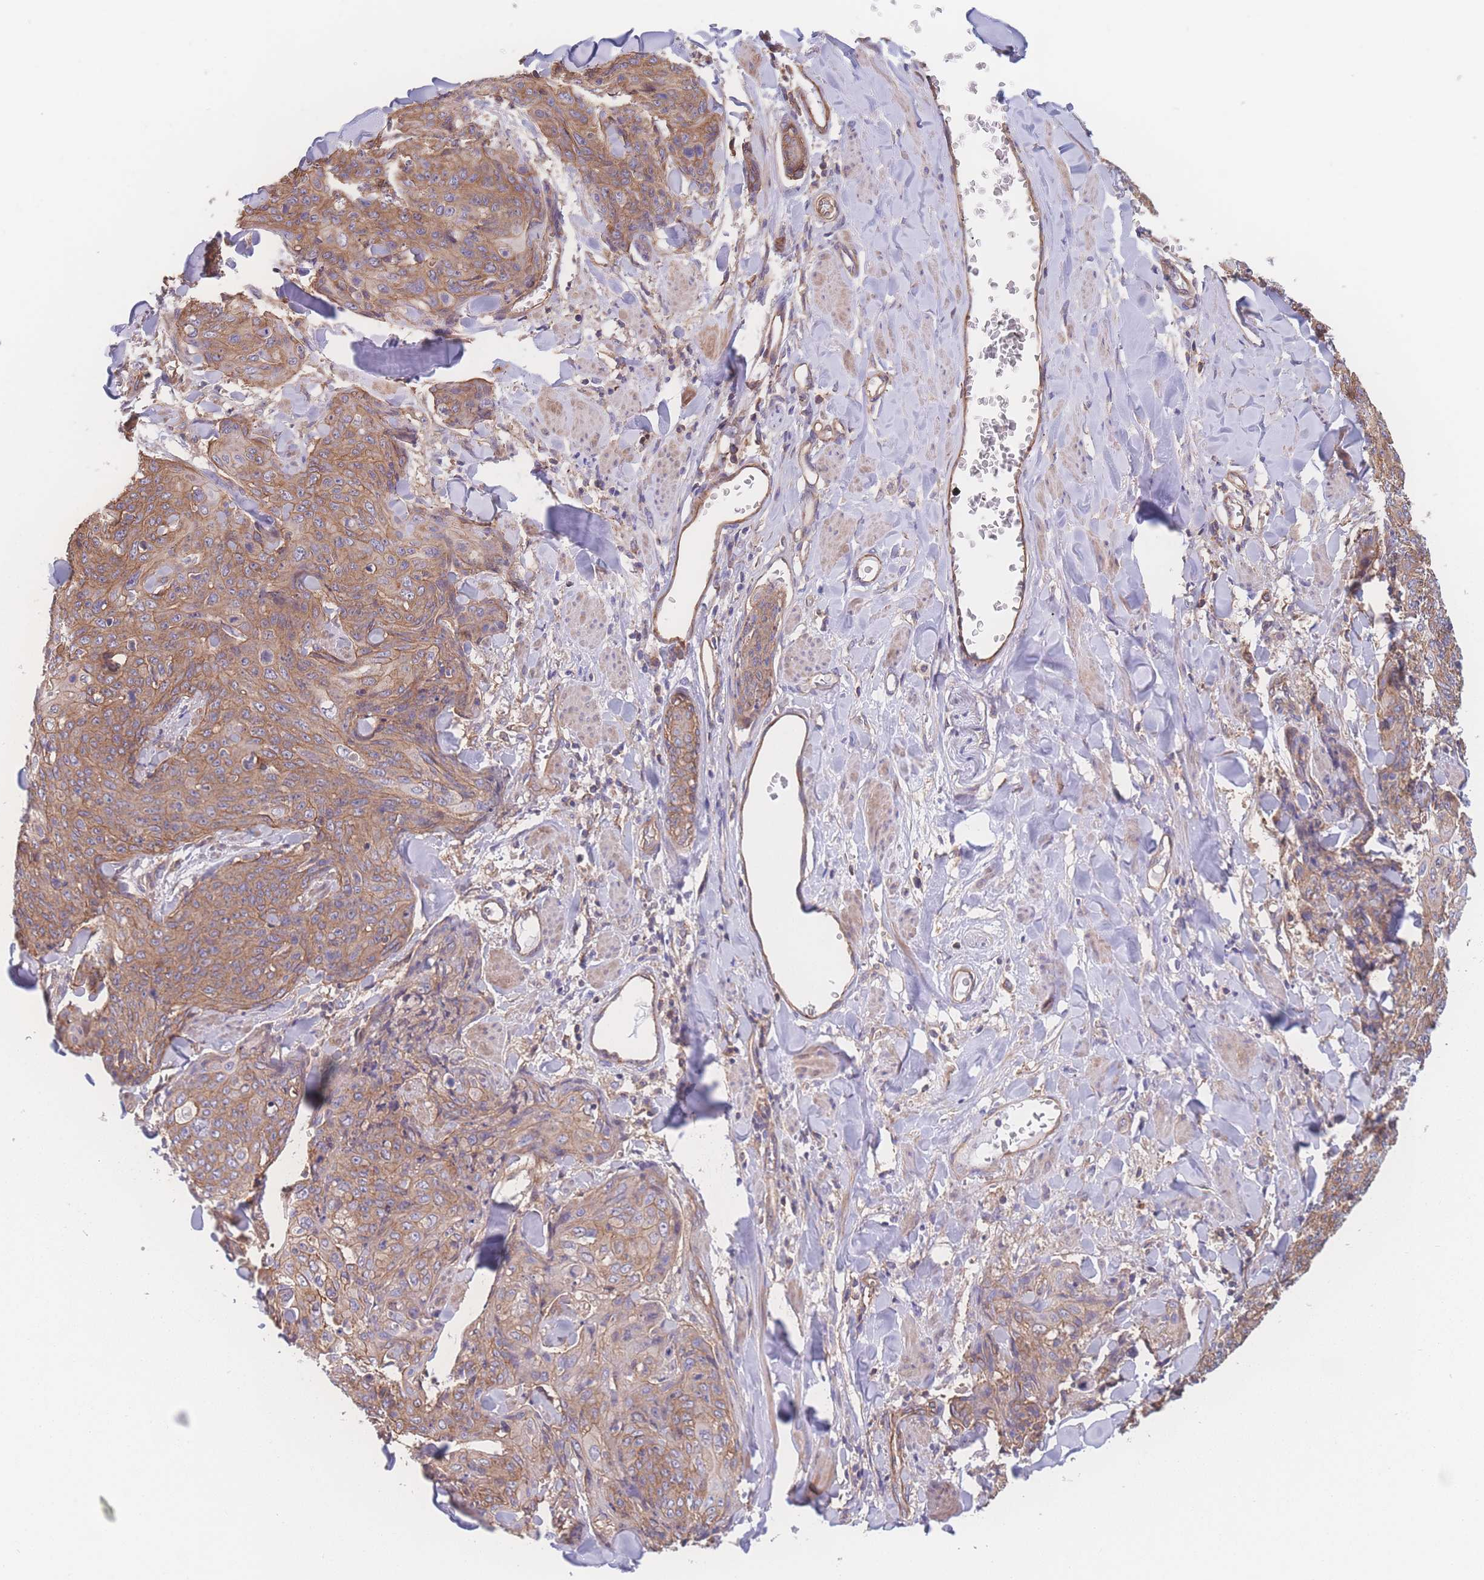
{"staining": {"intensity": "moderate", "quantity": ">75%", "location": "cytoplasmic/membranous"}, "tissue": "skin cancer", "cell_type": "Tumor cells", "image_type": "cancer", "snomed": [{"axis": "morphology", "description": "Squamous cell carcinoma, NOS"}, {"axis": "topography", "description": "Skin"}, {"axis": "topography", "description": "Vulva"}], "caption": "Immunohistochemical staining of human skin cancer (squamous cell carcinoma) exhibits moderate cytoplasmic/membranous protein expression in approximately >75% of tumor cells.", "gene": "CFAP97", "patient": {"sex": "female", "age": 85}}